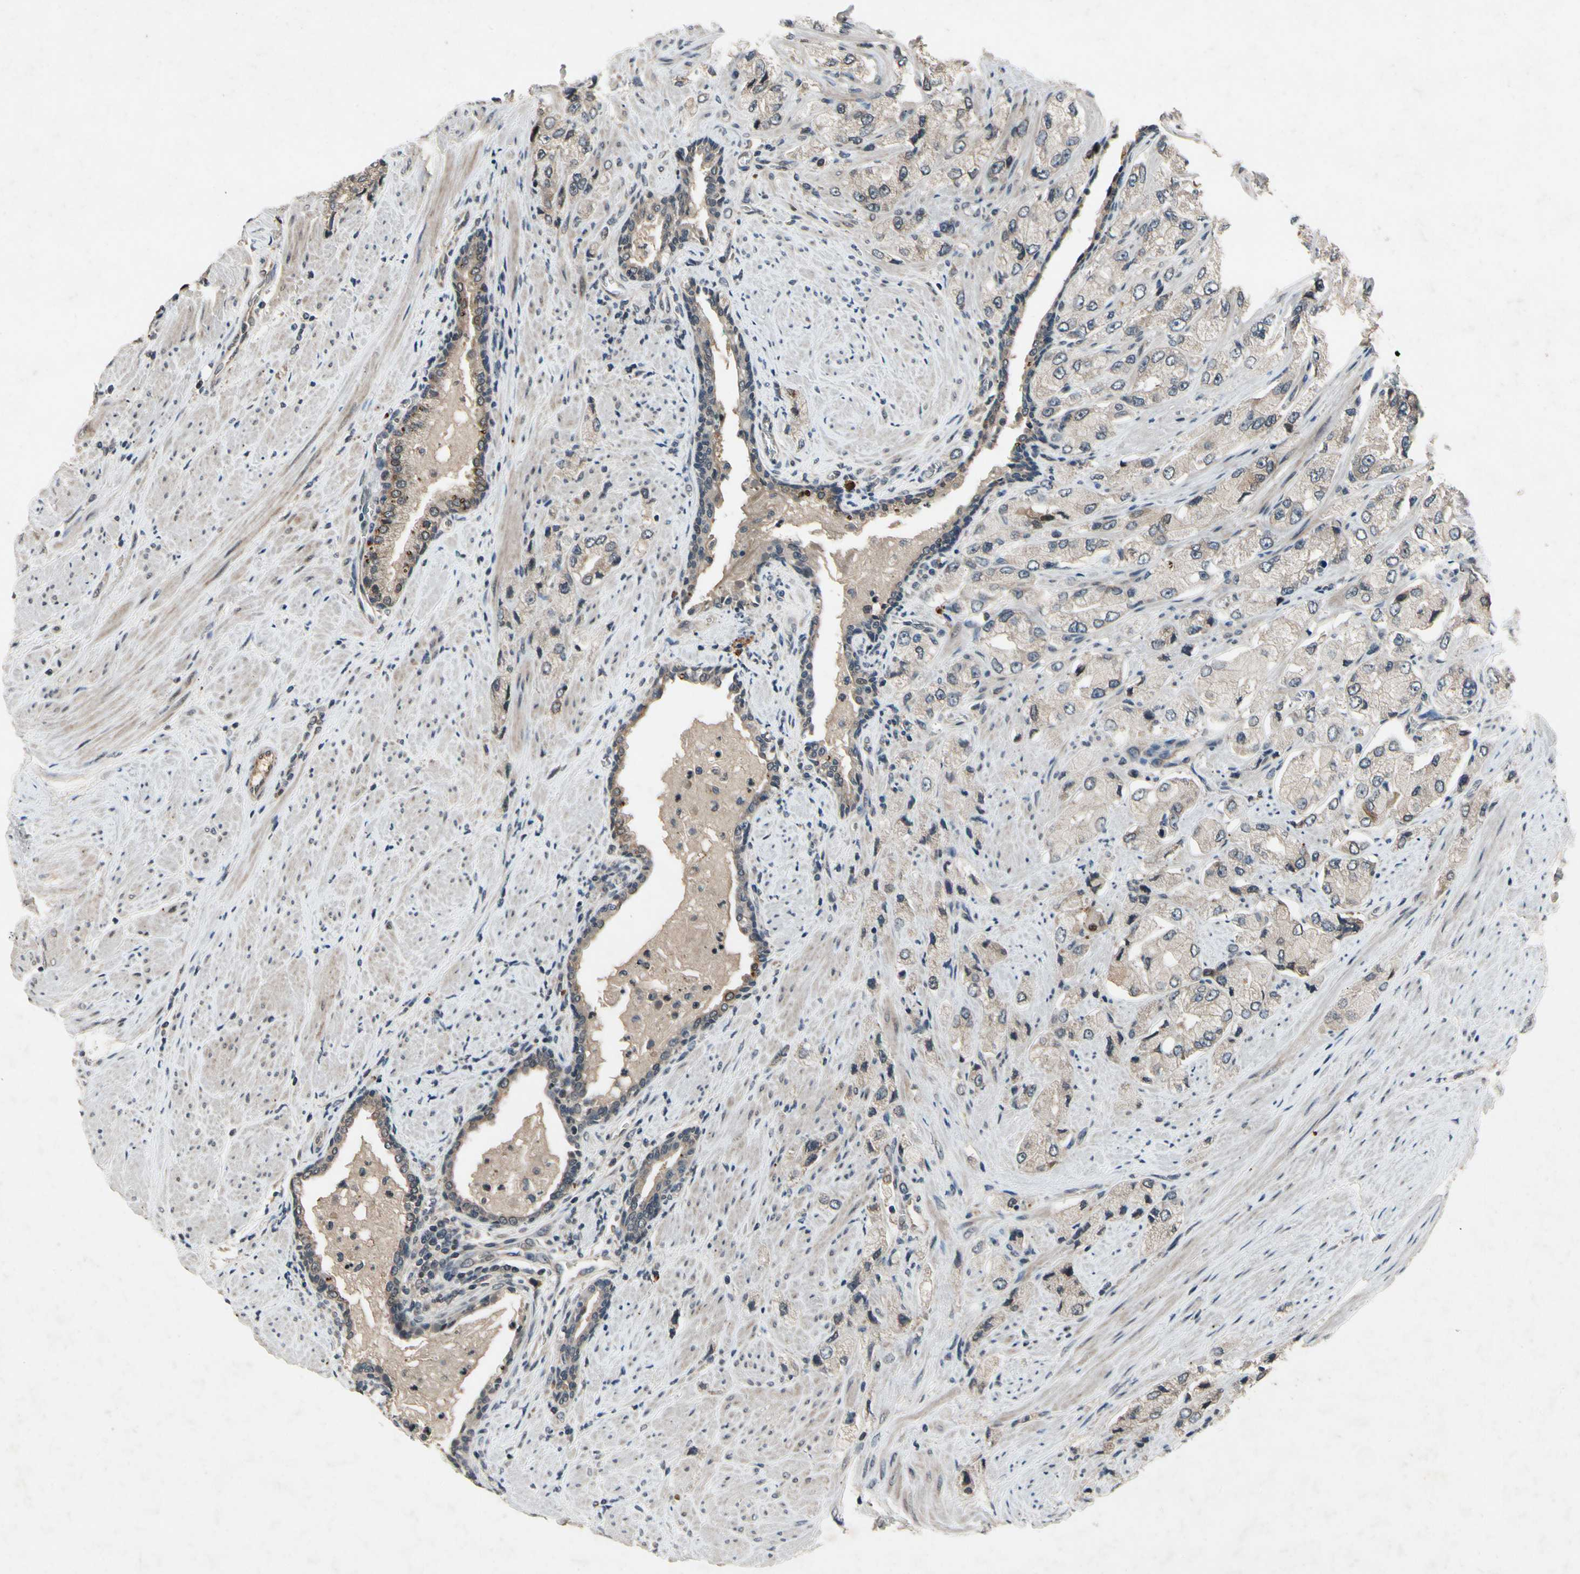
{"staining": {"intensity": "weak", "quantity": ">75%", "location": "cytoplasmic/membranous"}, "tissue": "prostate cancer", "cell_type": "Tumor cells", "image_type": "cancer", "snomed": [{"axis": "morphology", "description": "Adenocarcinoma, High grade"}, {"axis": "topography", "description": "Prostate"}], "caption": "Immunohistochemistry (IHC) histopathology image of high-grade adenocarcinoma (prostate) stained for a protein (brown), which demonstrates low levels of weak cytoplasmic/membranous expression in about >75% of tumor cells.", "gene": "DPY19L3", "patient": {"sex": "male", "age": 58}}